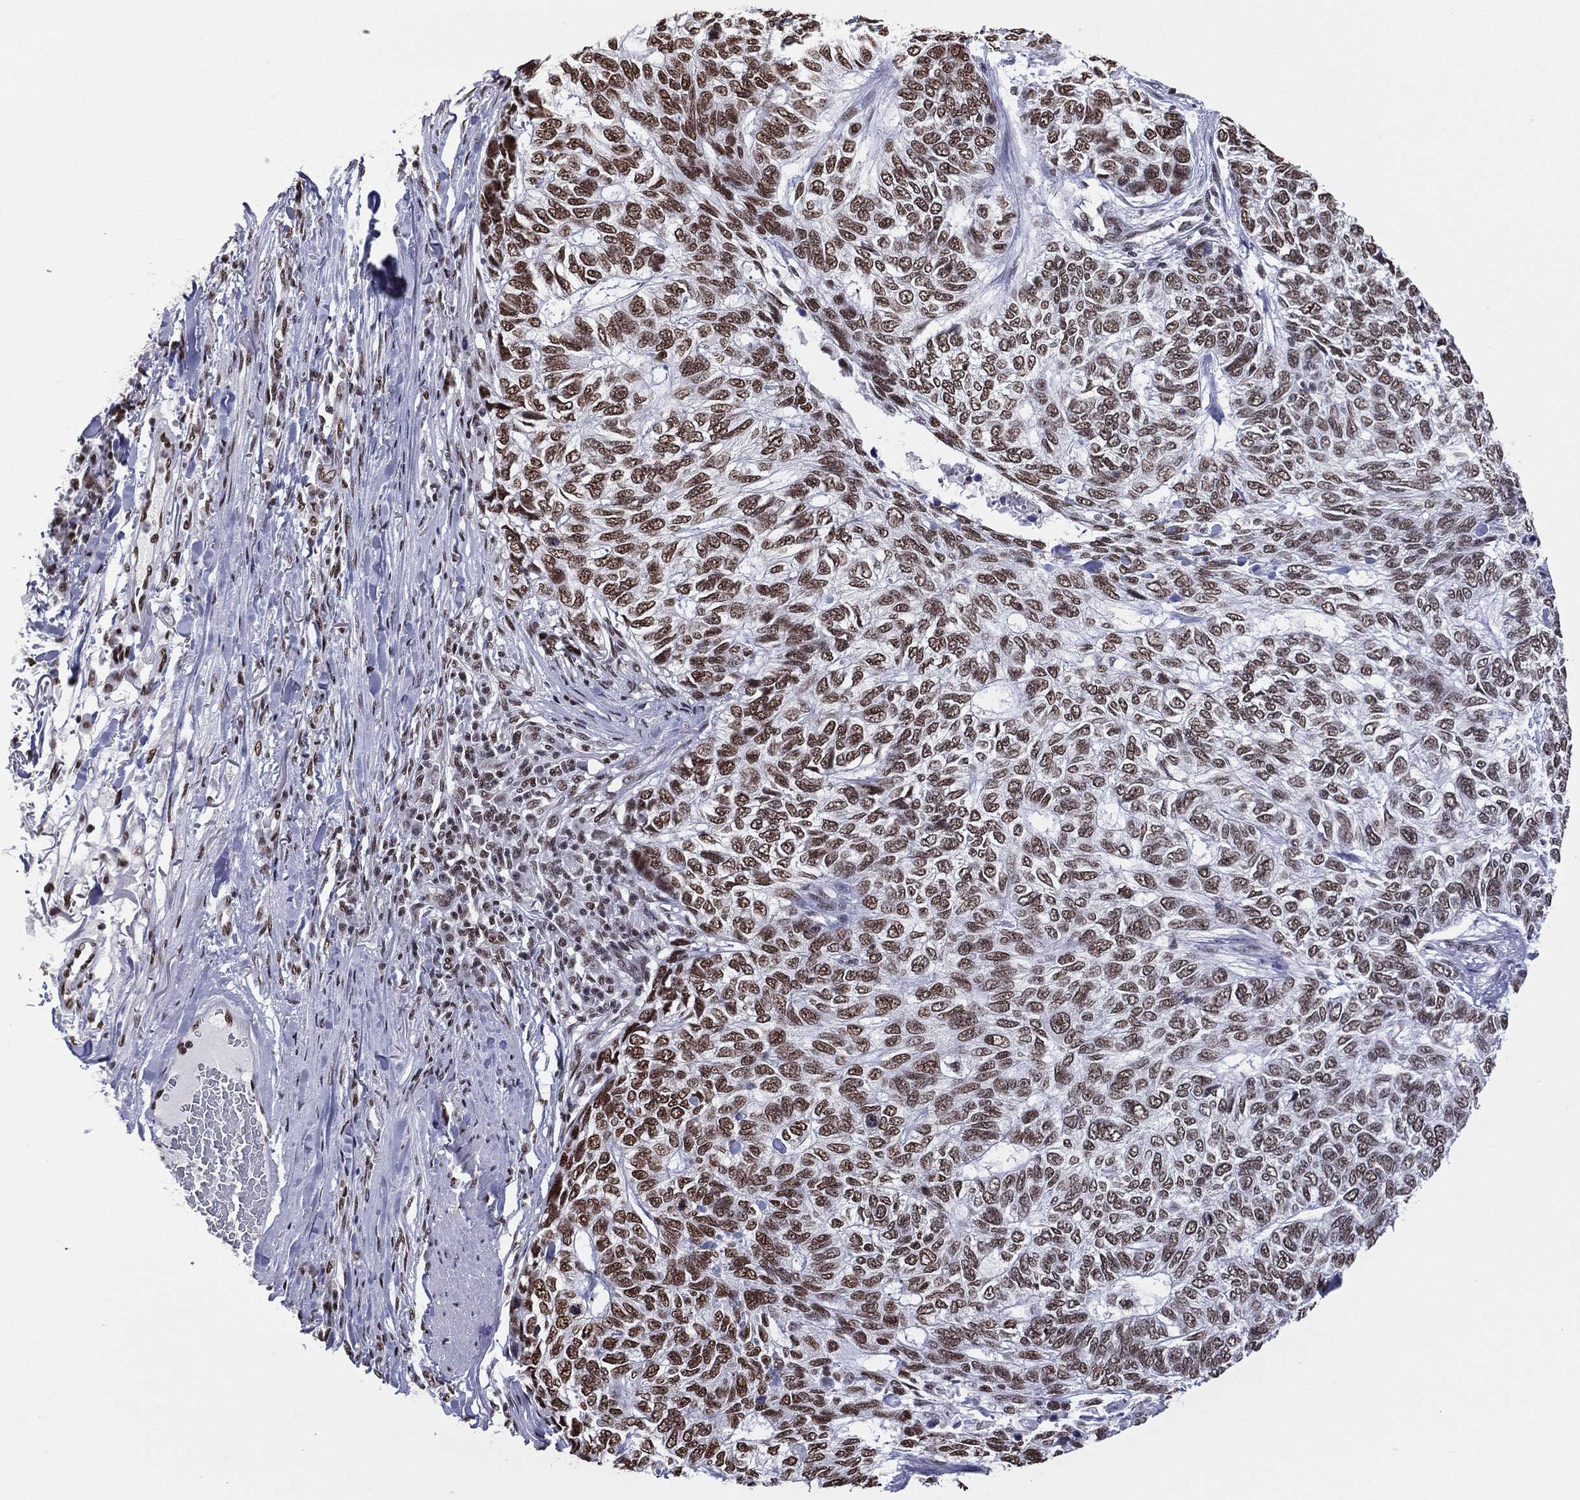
{"staining": {"intensity": "strong", "quantity": "25%-75%", "location": "nuclear"}, "tissue": "skin cancer", "cell_type": "Tumor cells", "image_type": "cancer", "snomed": [{"axis": "morphology", "description": "Basal cell carcinoma"}, {"axis": "topography", "description": "Skin"}], "caption": "Human skin cancer (basal cell carcinoma) stained for a protein (brown) shows strong nuclear positive positivity in about 25%-75% of tumor cells.", "gene": "ZNF7", "patient": {"sex": "female", "age": 65}}